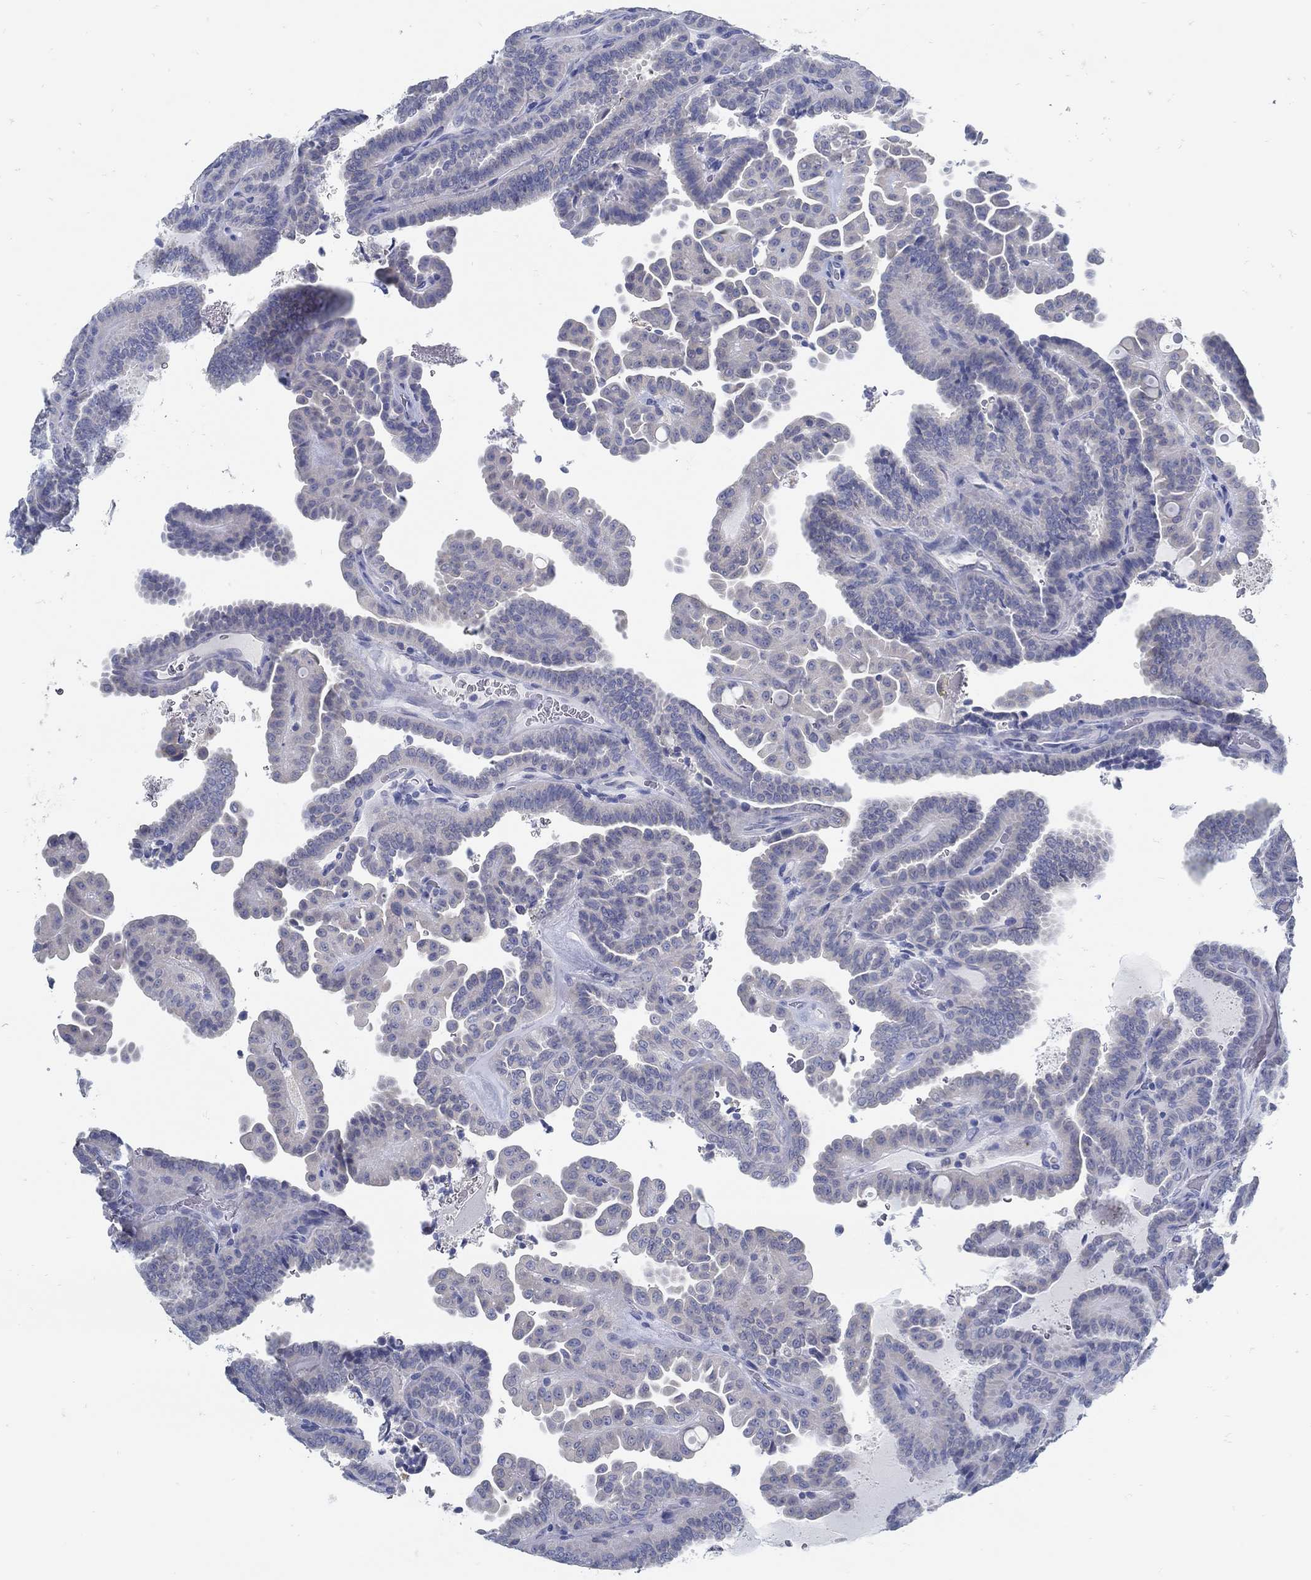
{"staining": {"intensity": "negative", "quantity": "none", "location": "none"}, "tissue": "thyroid cancer", "cell_type": "Tumor cells", "image_type": "cancer", "snomed": [{"axis": "morphology", "description": "Papillary adenocarcinoma, NOS"}, {"axis": "topography", "description": "Thyroid gland"}], "caption": "The histopathology image demonstrates no significant staining in tumor cells of papillary adenocarcinoma (thyroid).", "gene": "ZFAND4", "patient": {"sex": "female", "age": 39}}